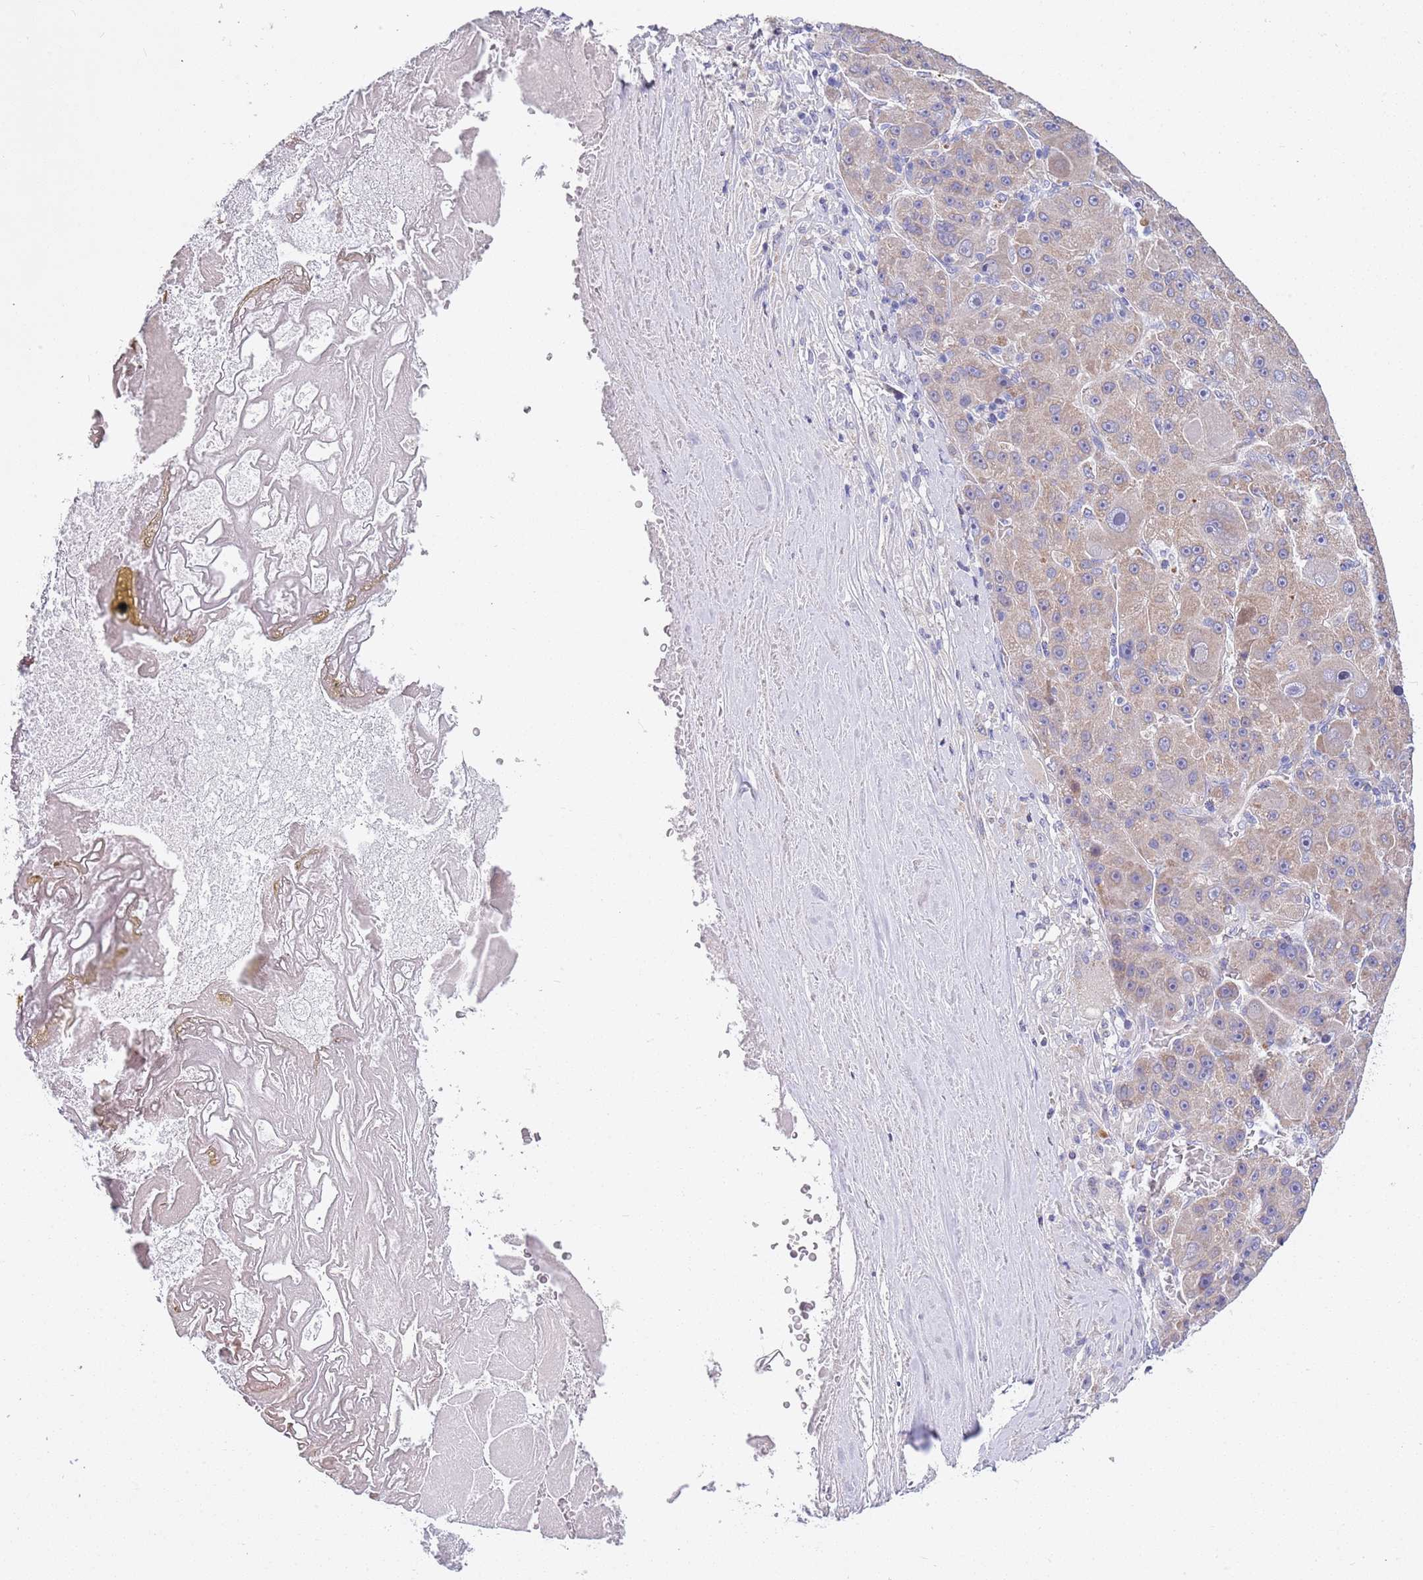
{"staining": {"intensity": "weak", "quantity": "<25%", "location": "cytoplasmic/membranous"}, "tissue": "liver cancer", "cell_type": "Tumor cells", "image_type": "cancer", "snomed": [{"axis": "morphology", "description": "Carcinoma, Hepatocellular, NOS"}, {"axis": "topography", "description": "Liver"}], "caption": "Photomicrograph shows no significant protein expression in tumor cells of liver hepatocellular carcinoma. (Brightfield microscopy of DAB IHC at high magnification).", "gene": "BRMS1L", "patient": {"sex": "male", "age": 76}}